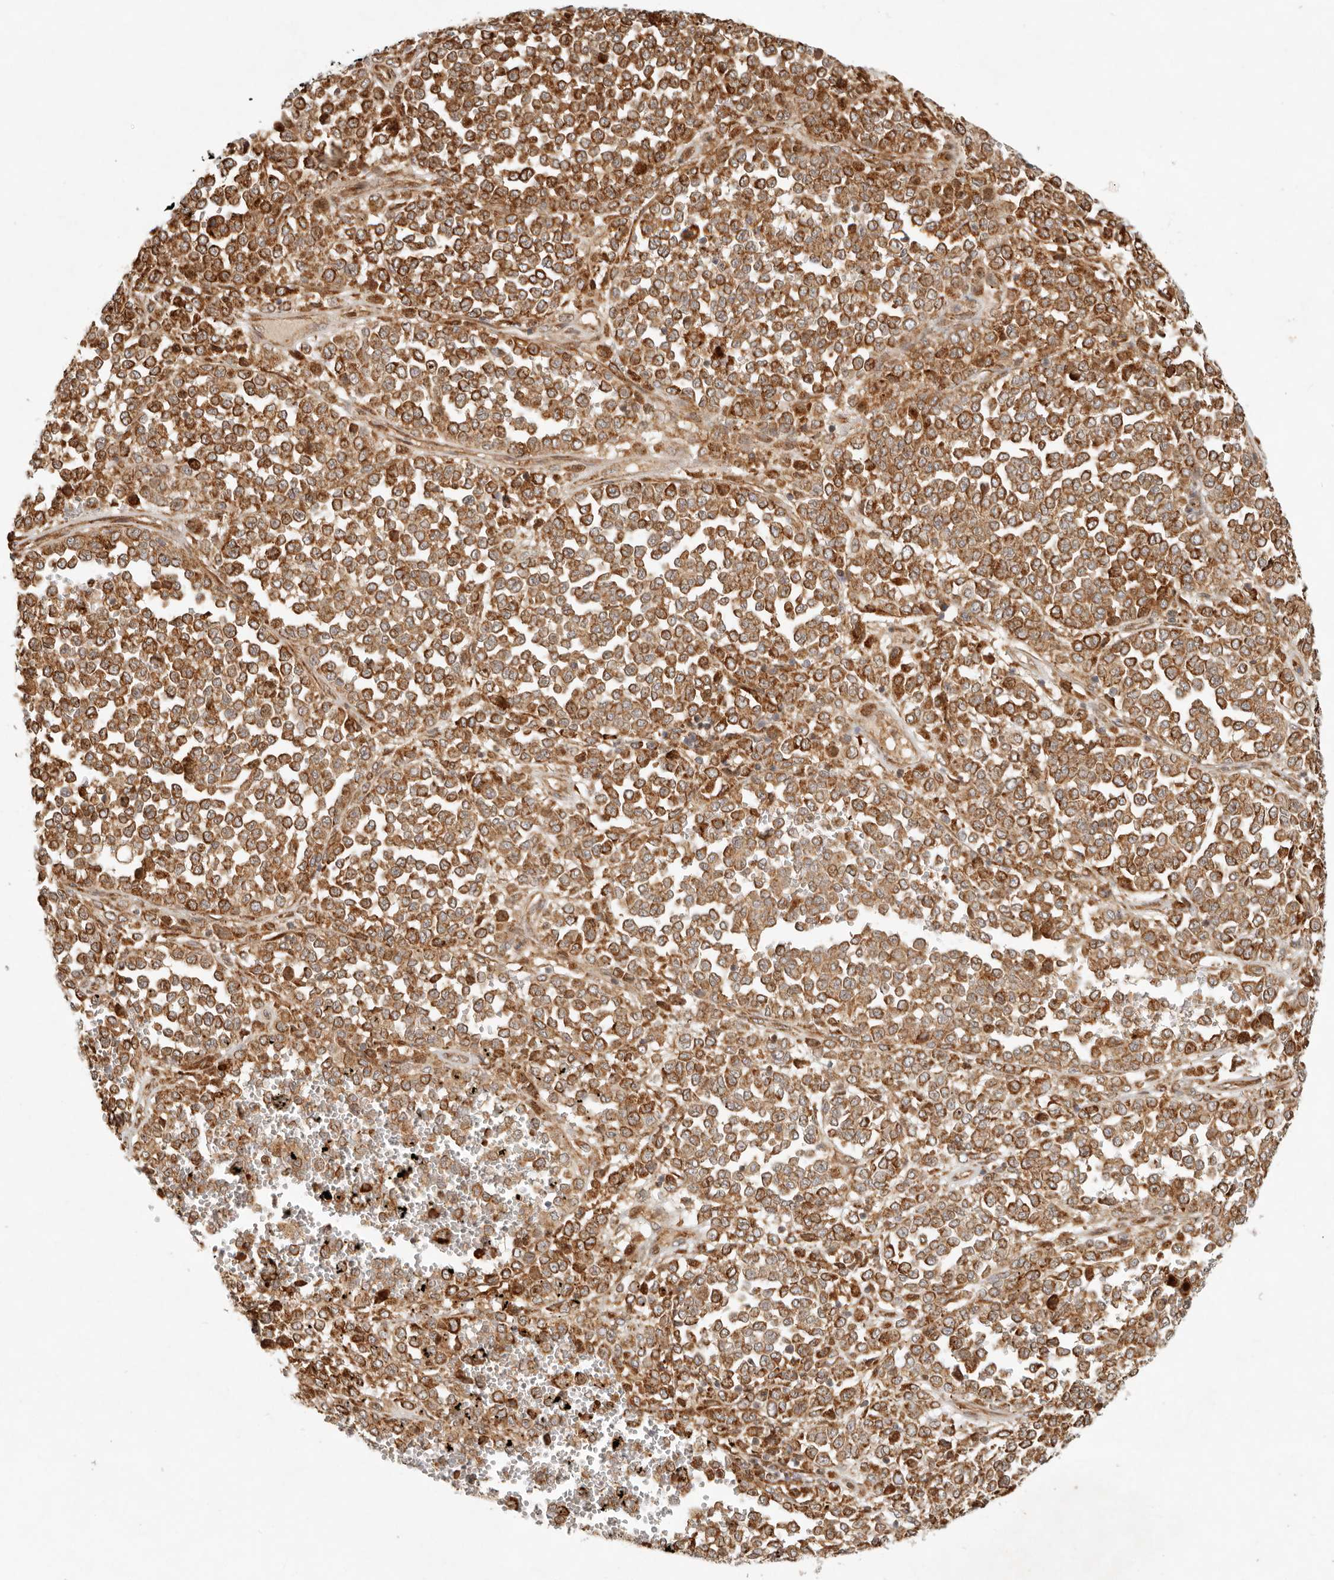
{"staining": {"intensity": "strong", "quantity": ">75%", "location": "cytoplasmic/membranous"}, "tissue": "melanoma", "cell_type": "Tumor cells", "image_type": "cancer", "snomed": [{"axis": "morphology", "description": "Malignant melanoma, Metastatic site"}, {"axis": "topography", "description": "Pancreas"}], "caption": "High-magnification brightfield microscopy of melanoma stained with DAB (3,3'-diaminobenzidine) (brown) and counterstained with hematoxylin (blue). tumor cells exhibit strong cytoplasmic/membranous staining is present in about>75% of cells.", "gene": "KLHL38", "patient": {"sex": "female", "age": 30}}